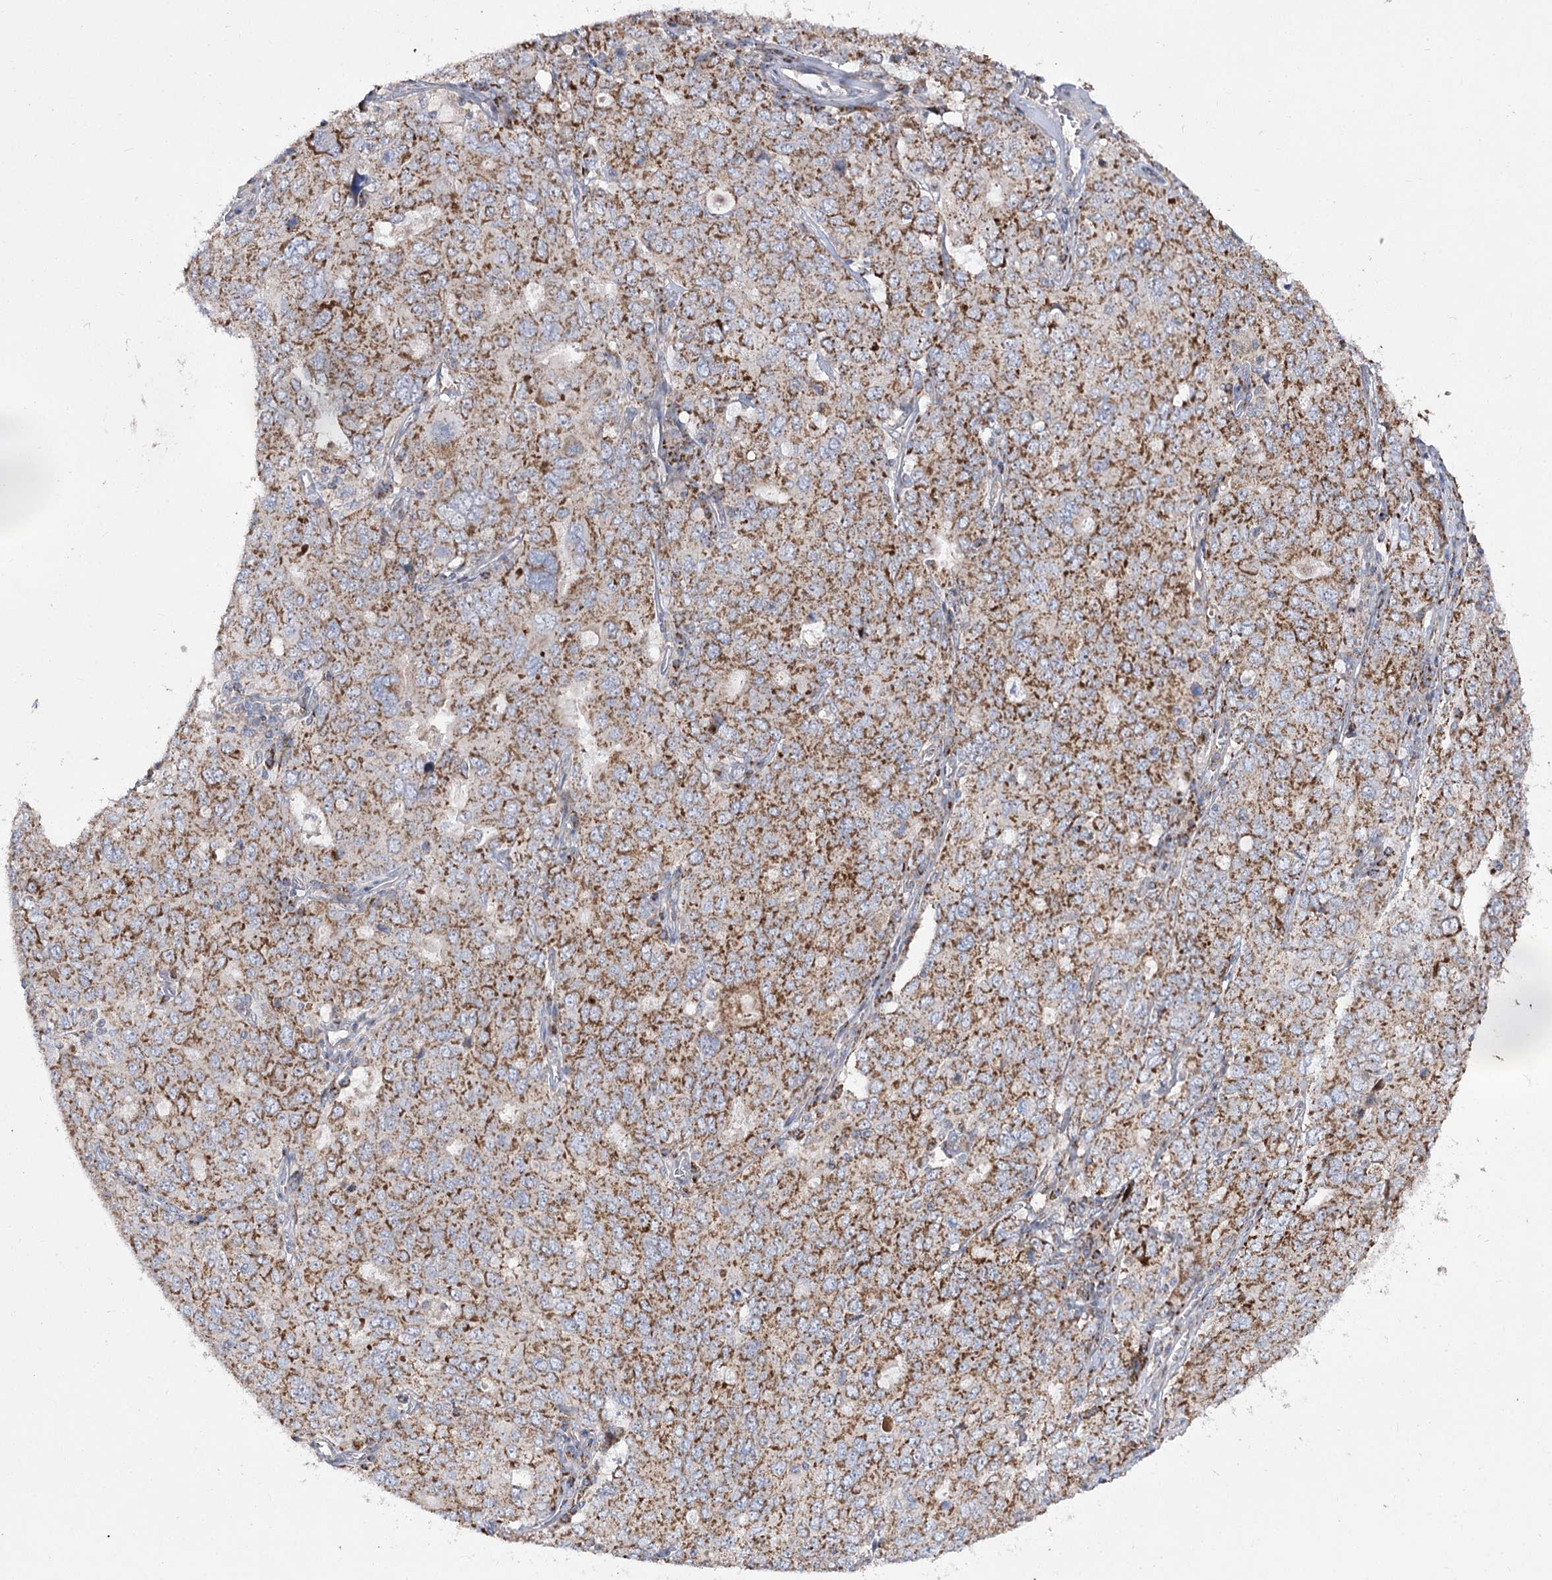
{"staining": {"intensity": "moderate", "quantity": ">75%", "location": "cytoplasmic/membranous"}, "tissue": "ovarian cancer", "cell_type": "Tumor cells", "image_type": "cancer", "snomed": [{"axis": "morphology", "description": "Carcinoma, endometroid"}, {"axis": "topography", "description": "Ovary"}], "caption": "Brown immunohistochemical staining in ovarian endometroid carcinoma demonstrates moderate cytoplasmic/membranous expression in about >75% of tumor cells.", "gene": "NADK2", "patient": {"sex": "female", "age": 62}}